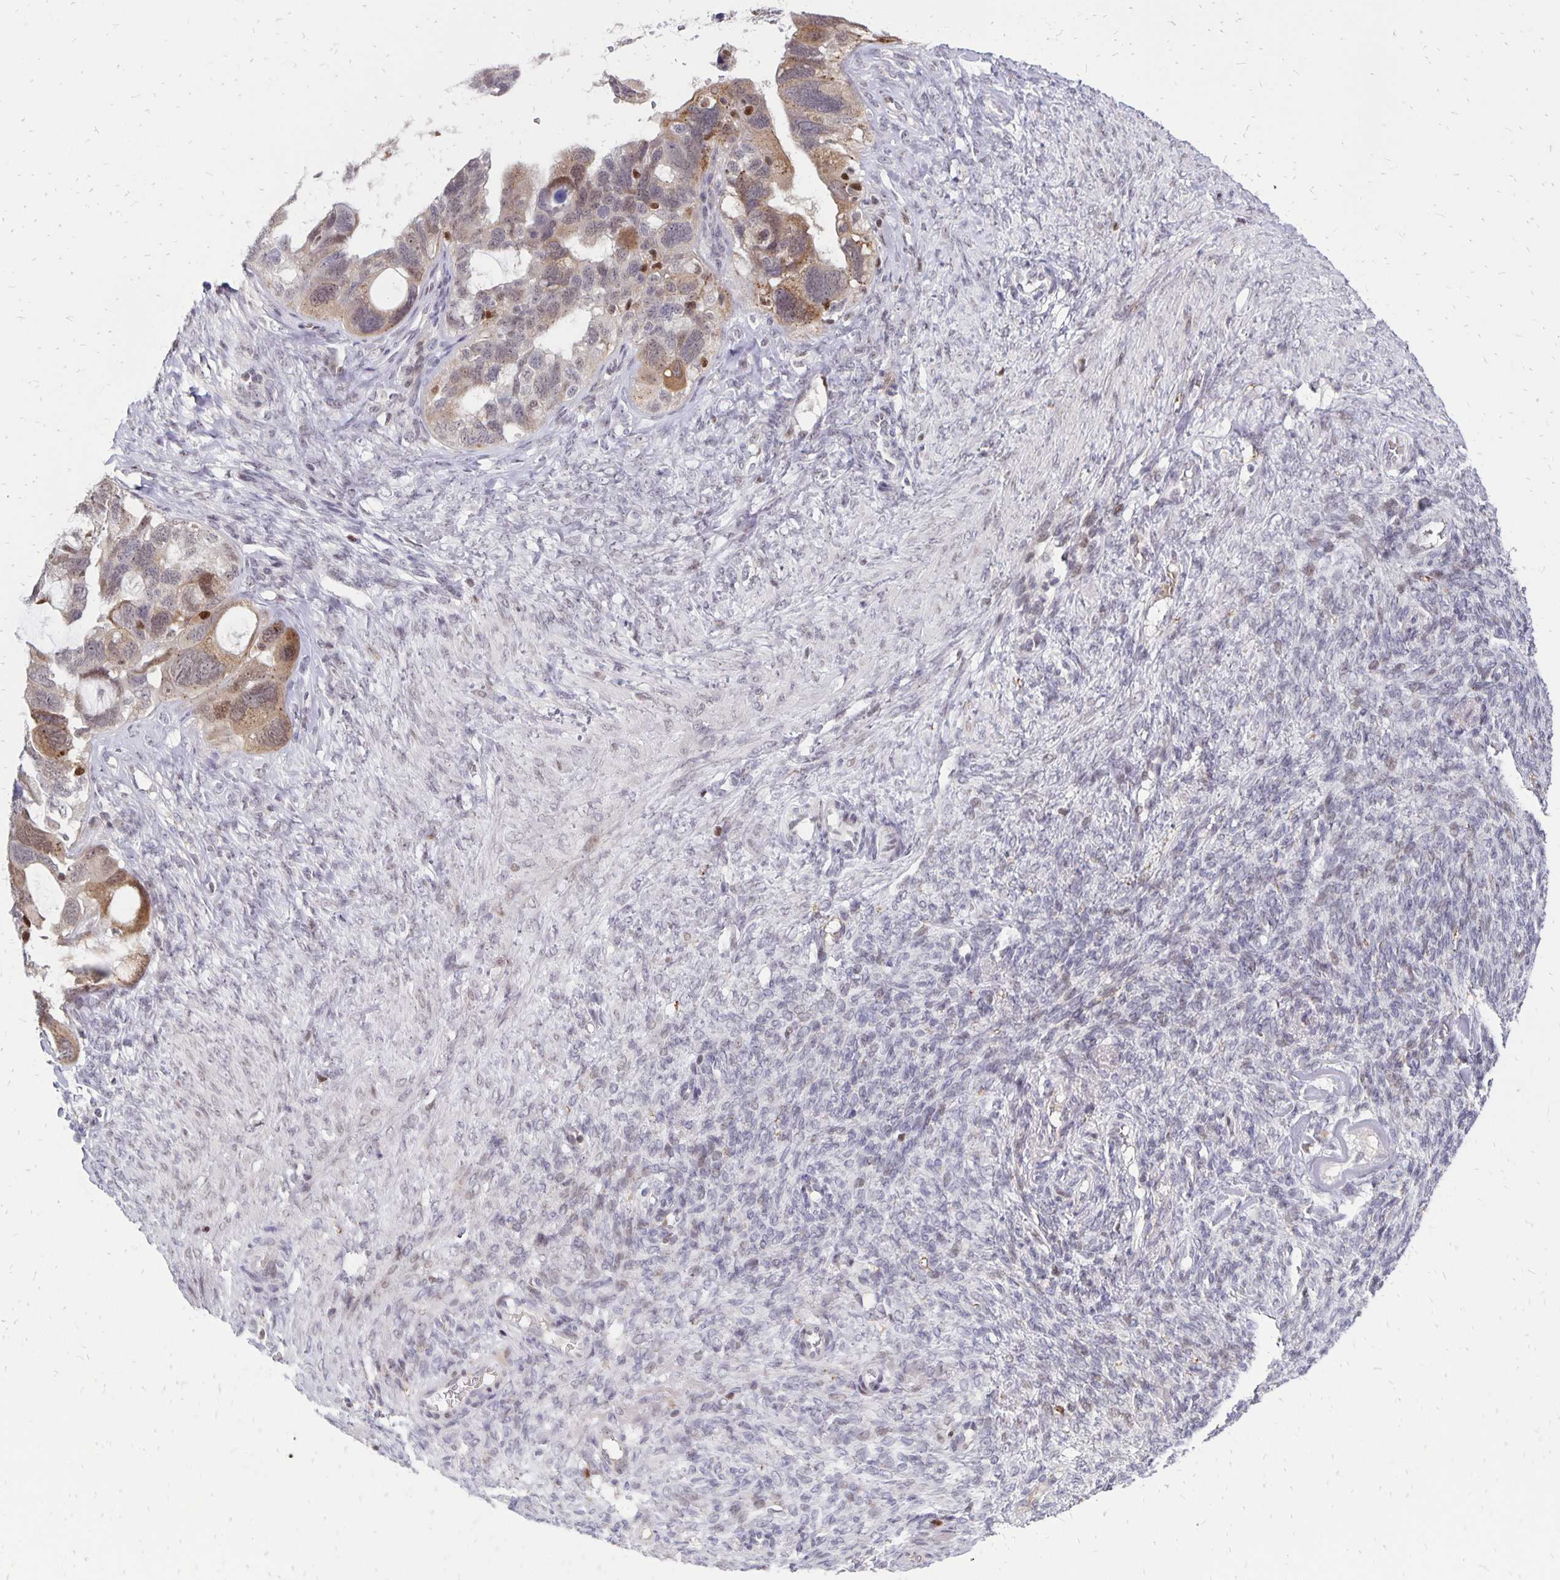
{"staining": {"intensity": "moderate", "quantity": "<25%", "location": "cytoplasmic/membranous,nuclear"}, "tissue": "ovarian cancer", "cell_type": "Tumor cells", "image_type": "cancer", "snomed": [{"axis": "morphology", "description": "Cystadenocarcinoma, serous, NOS"}, {"axis": "topography", "description": "Ovary"}], "caption": "Moderate cytoplasmic/membranous and nuclear staining is identified in about <25% of tumor cells in ovarian cancer.", "gene": "DCK", "patient": {"sex": "female", "age": 60}}